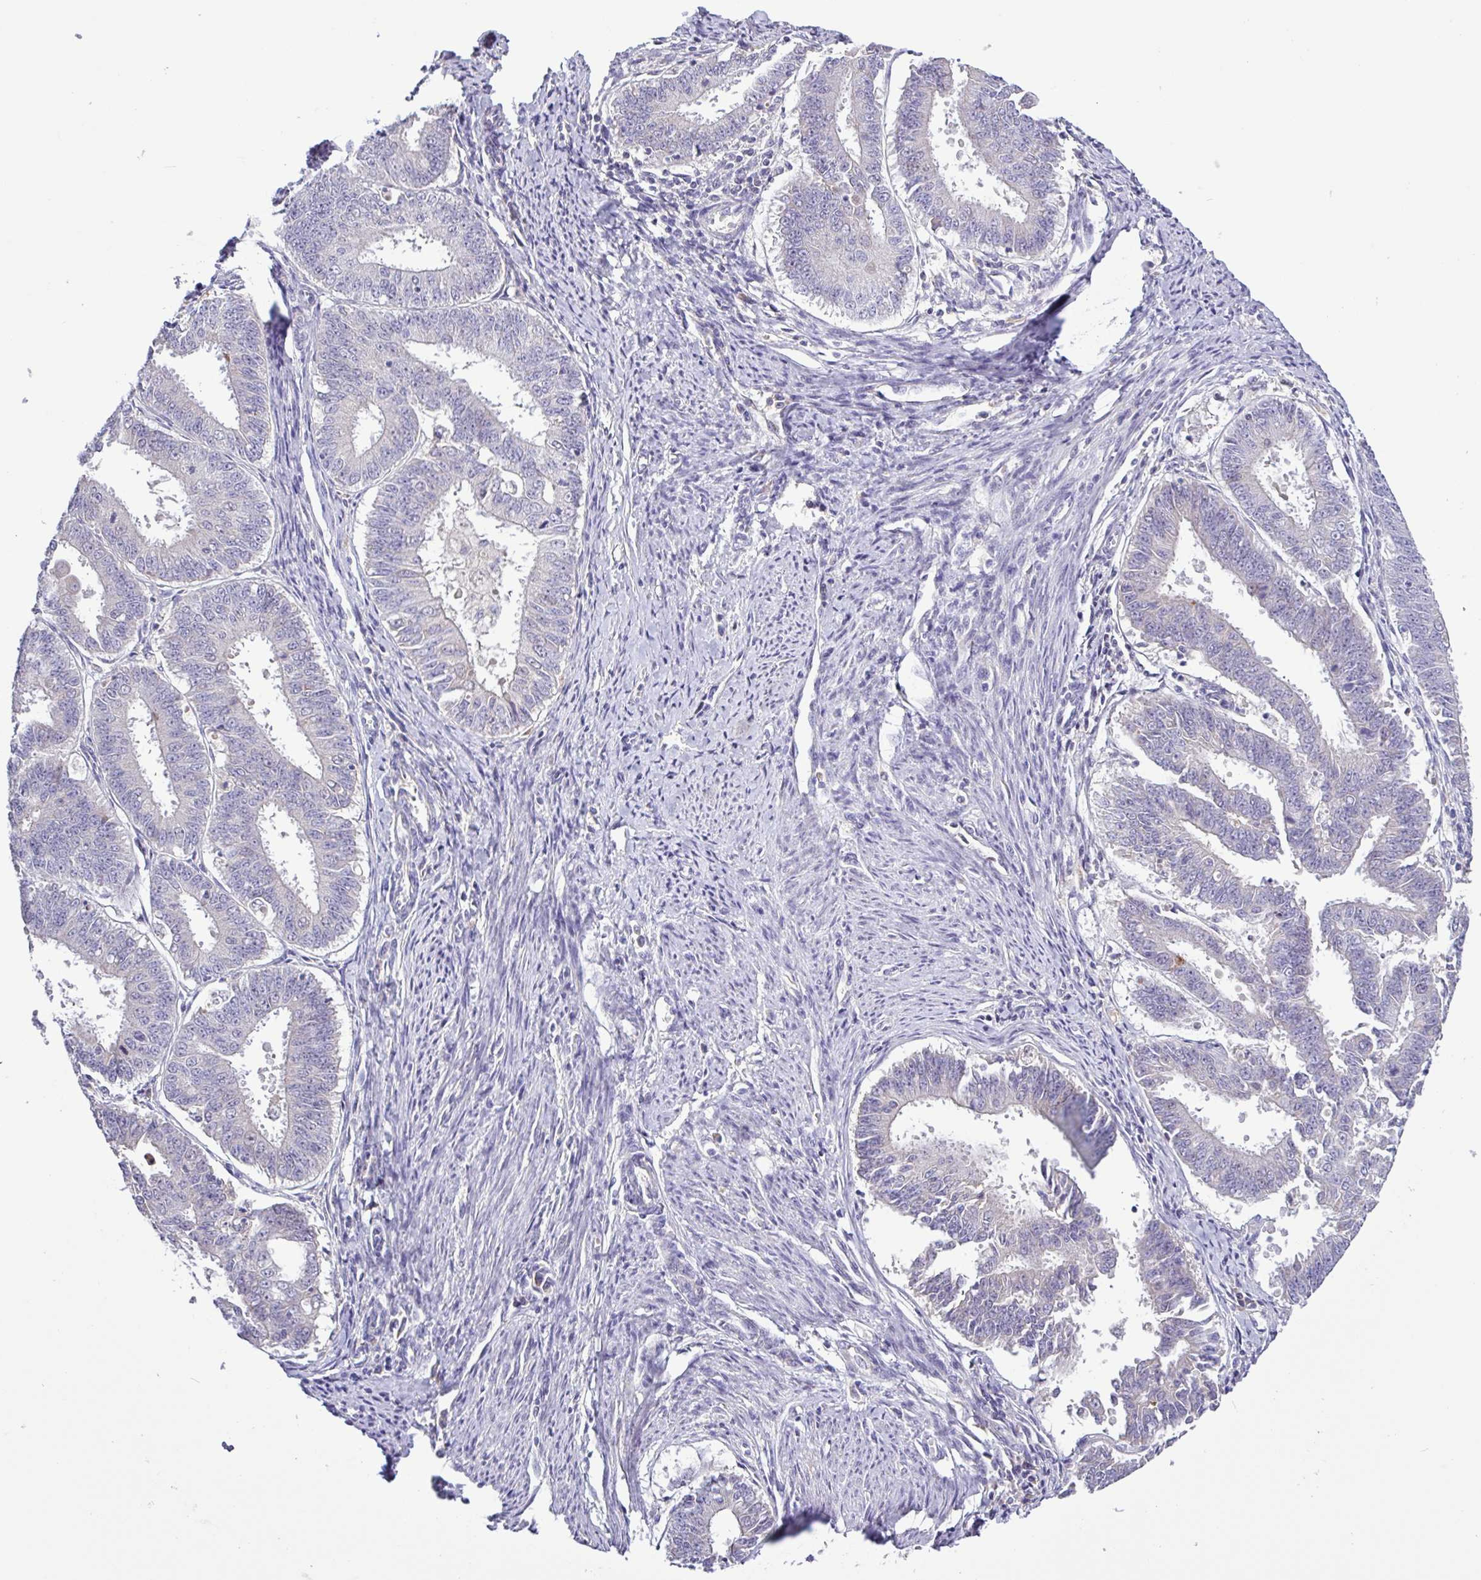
{"staining": {"intensity": "negative", "quantity": "none", "location": "none"}, "tissue": "endometrial cancer", "cell_type": "Tumor cells", "image_type": "cancer", "snomed": [{"axis": "morphology", "description": "Adenocarcinoma, NOS"}, {"axis": "topography", "description": "Endometrium"}], "caption": "An IHC histopathology image of adenocarcinoma (endometrial) is shown. There is no staining in tumor cells of adenocarcinoma (endometrial).", "gene": "SFTPB", "patient": {"sex": "female", "age": 73}}